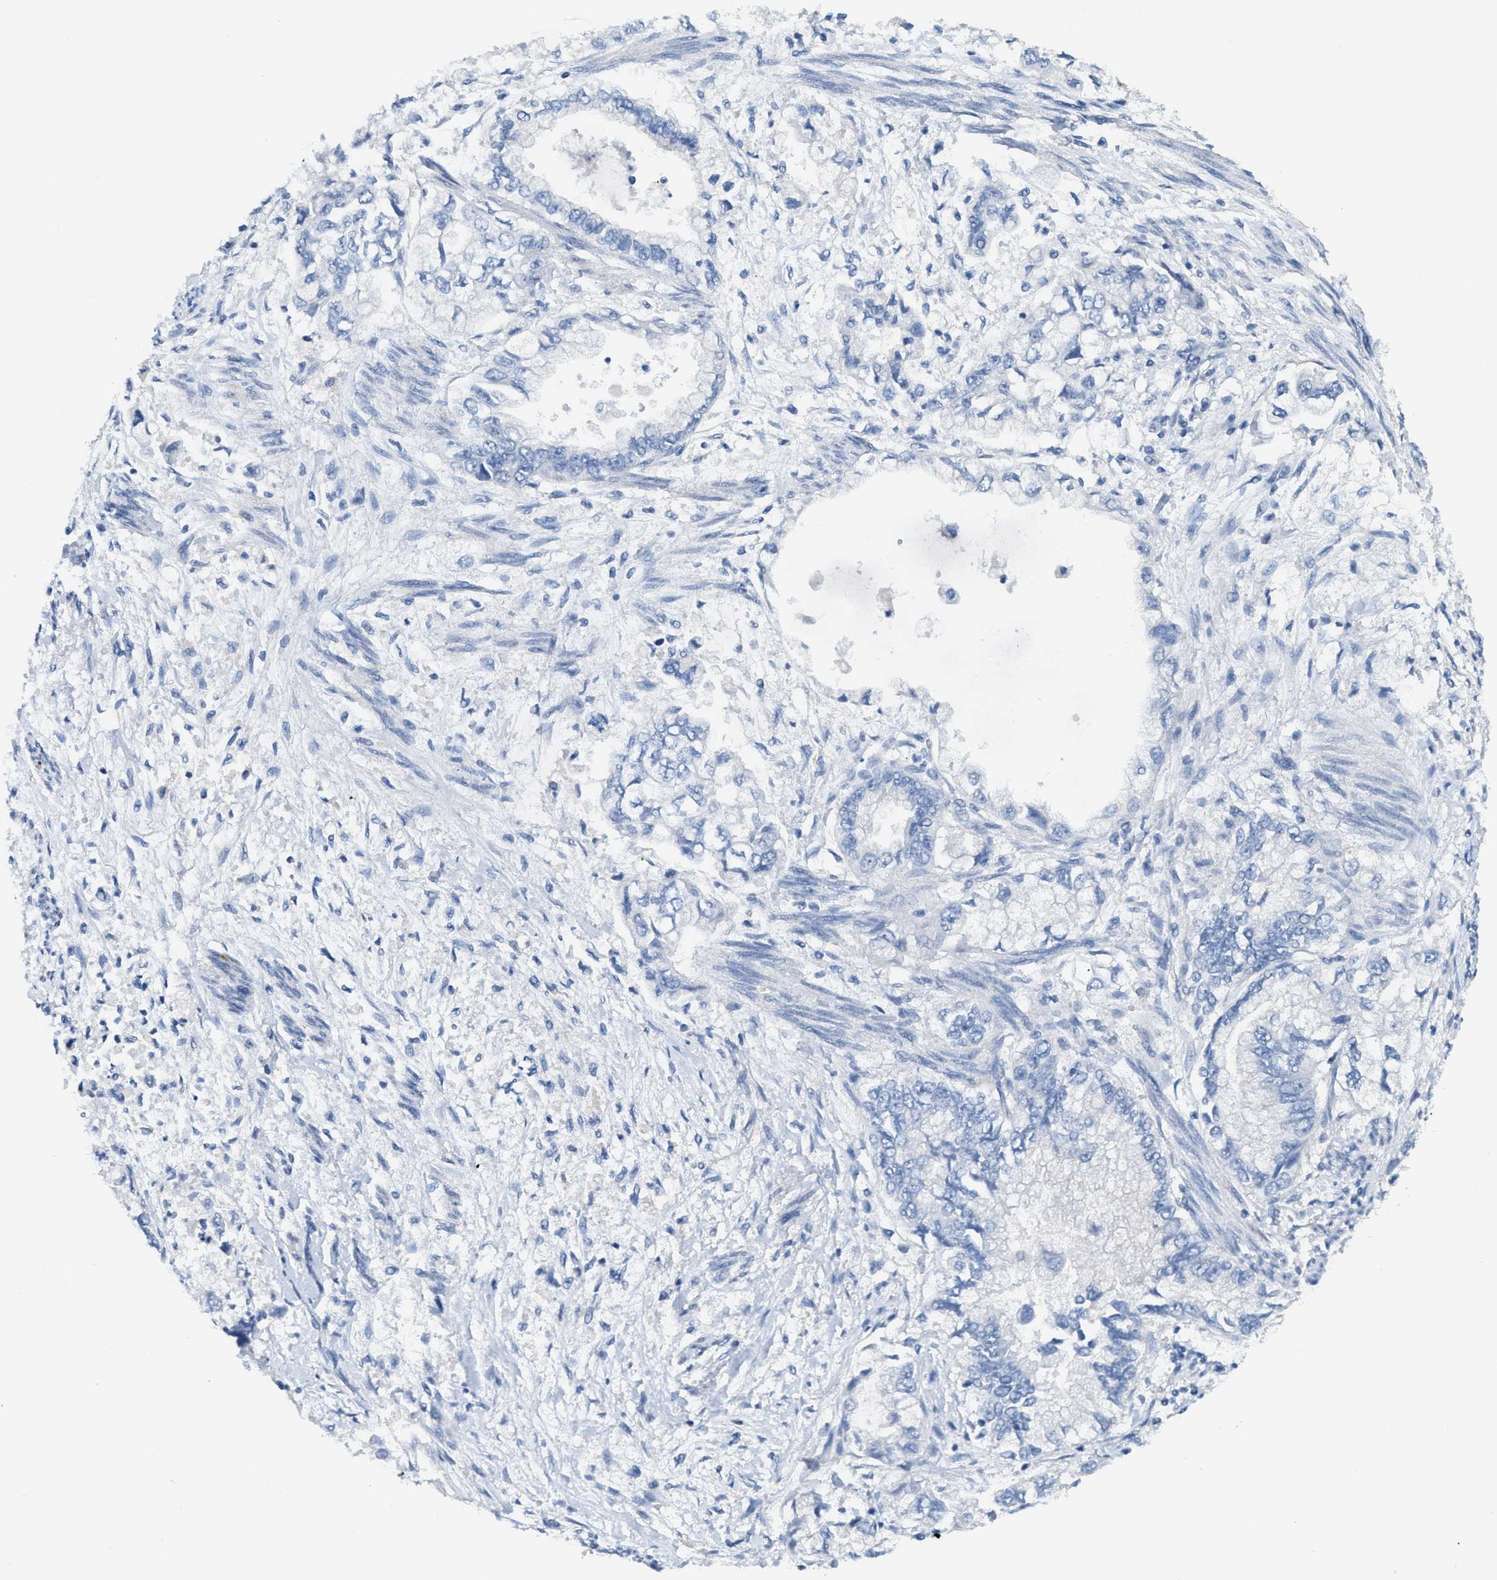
{"staining": {"intensity": "negative", "quantity": "none", "location": "none"}, "tissue": "stomach cancer", "cell_type": "Tumor cells", "image_type": "cancer", "snomed": [{"axis": "morphology", "description": "Normal tissue, NOS"}, {"axis": "morphology", "description": "Adenocarcinoma, NOS"}, {"axis": "topography", "description": "Stomach"}], "caption": "DAB (3,3'-diaminobenzidine) immunohistochemical staining of stomach cancer (adenocarcinoma) demonstrates no significant staining in tumor cells.", "gene": "MPP3", "patient": {"sex": "male", "age": 62}}